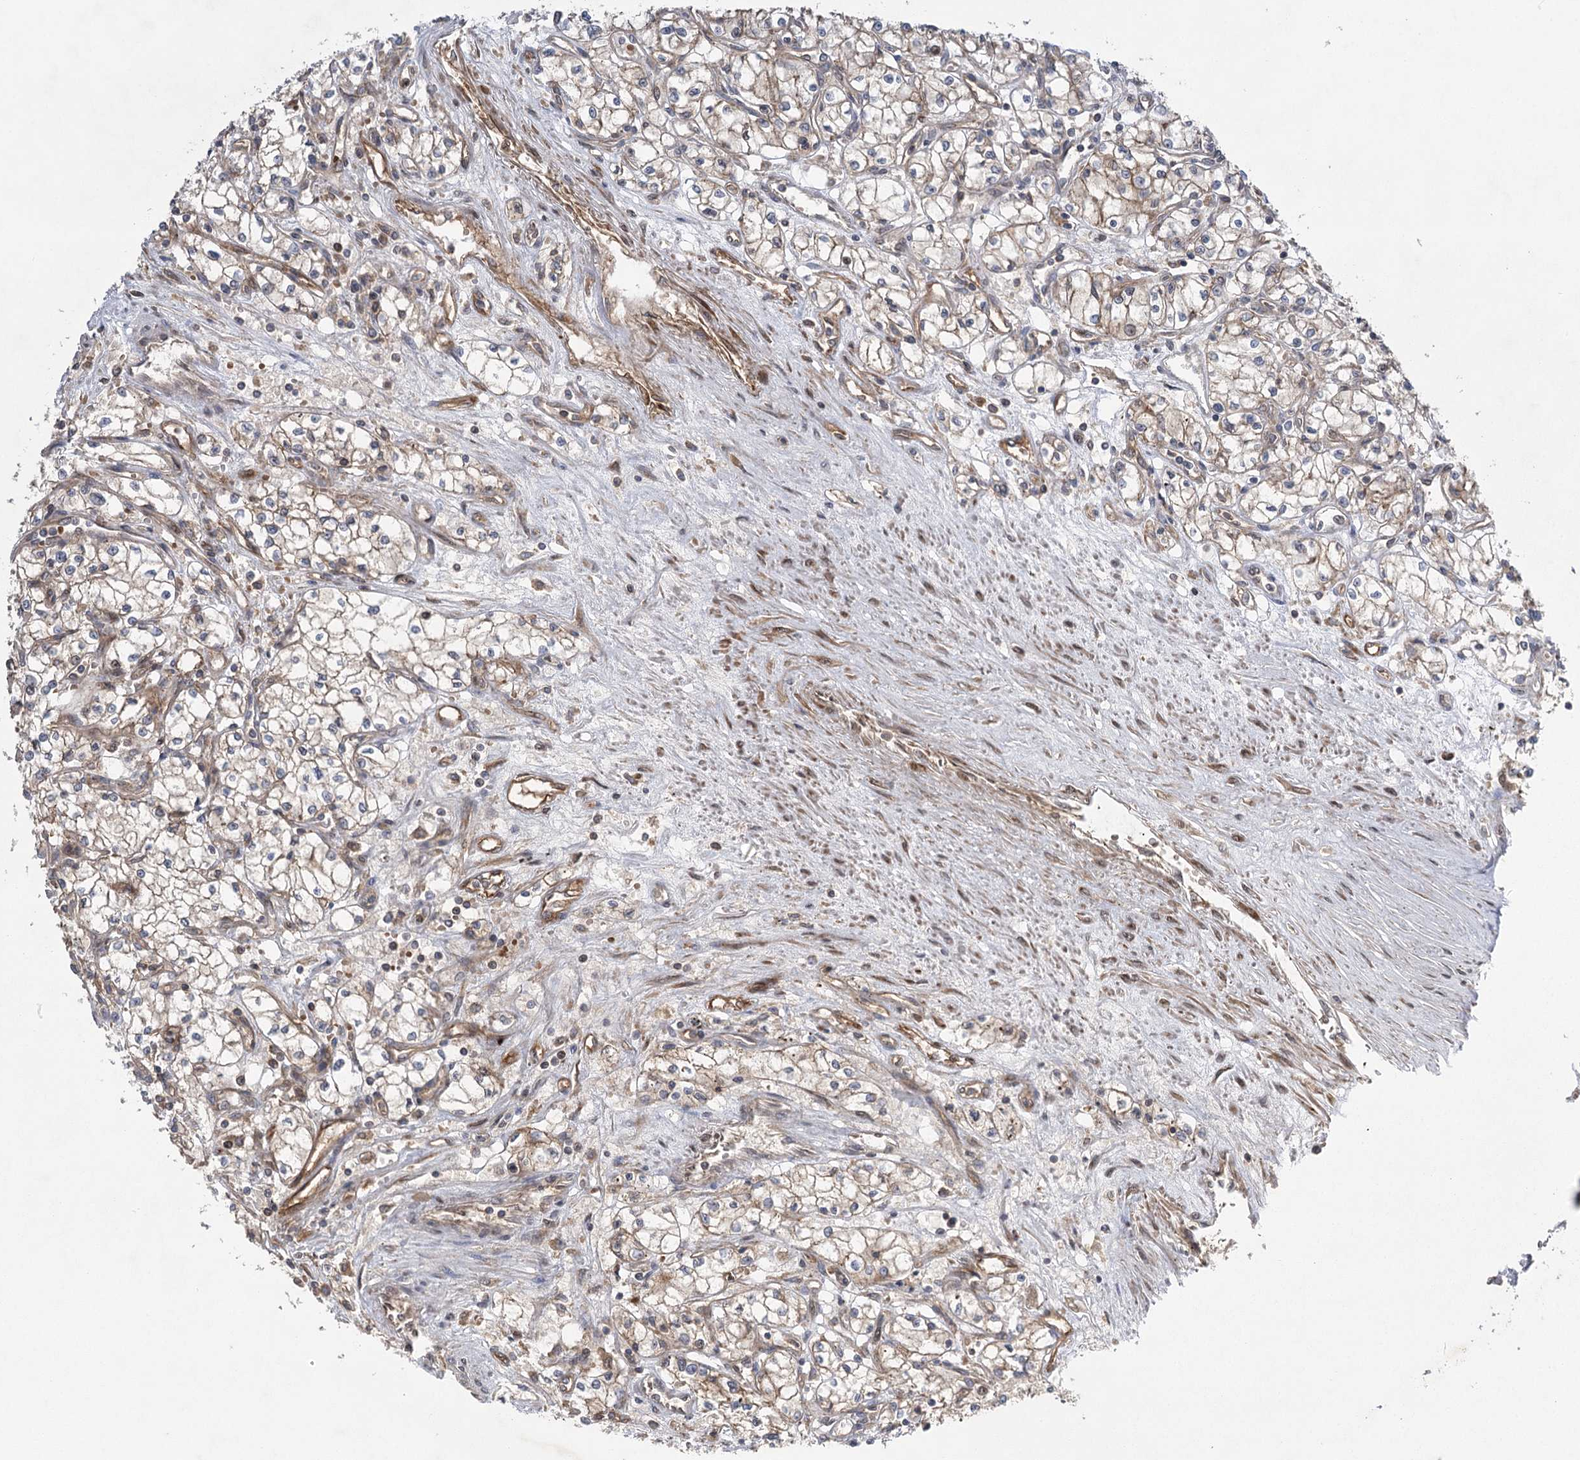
{"staining": {"intensity": "weak", "quantity": ">75%", "location": "cytoplasmic/membranous"}, "tissue": "renal cancer", "cell_type": "Tumor cells", "image_type": "cancer", "snomed": [{"axis": "morphology", "description": "Adenocarcinoma, NOS"}, {"axis": "topography", "description": "Kidney"}], "caption": "Brown immunohistochemical staining in renal cancer reveals weak cytoplasmic/membranous expression in about >75% of tumor cells.", "gene": "KCNN2", "patient": {"sex": "male", "age": 59}}